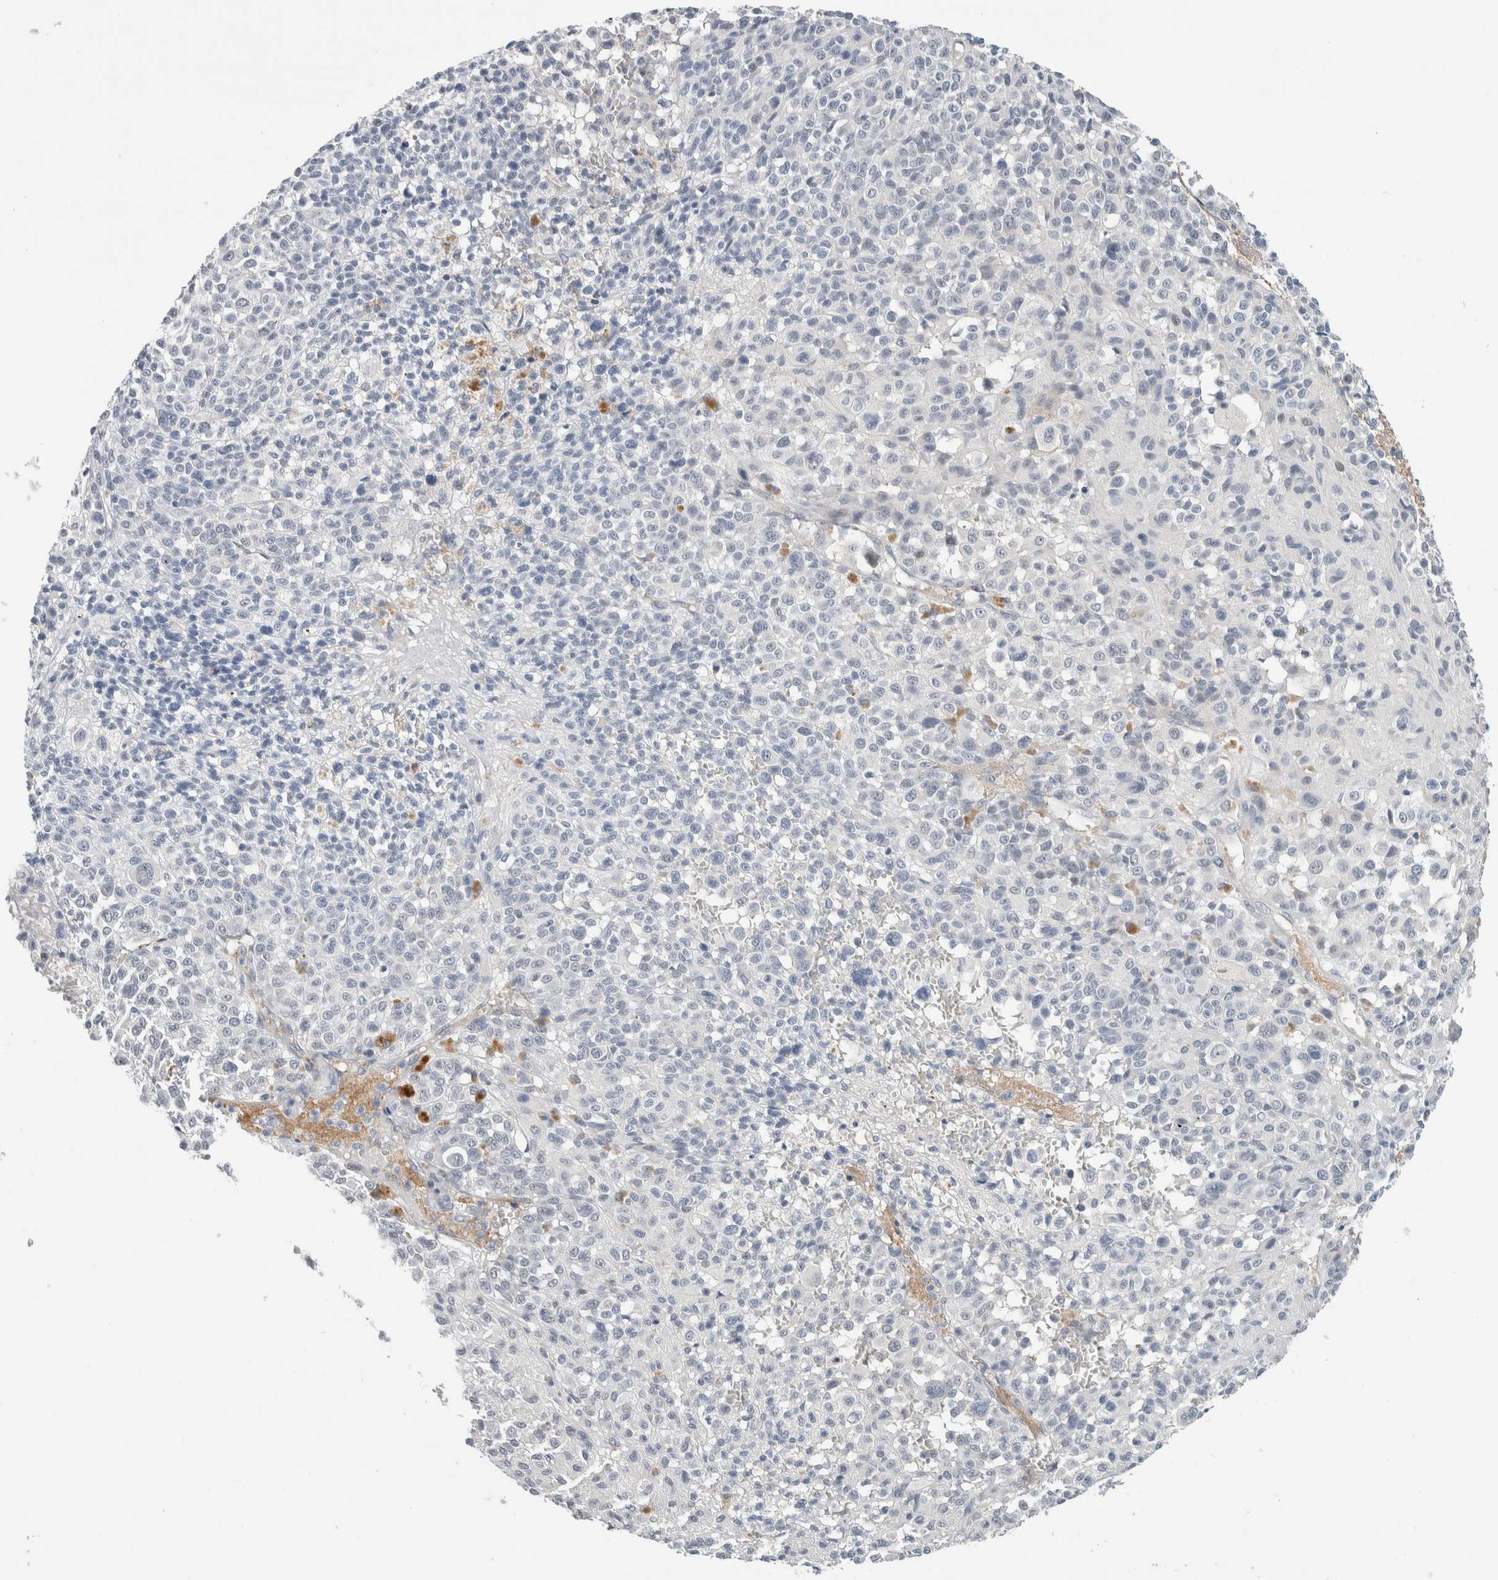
{"staining": {"intensity": "negative", "quantity": "none", "location": "none"}, "tissue": "melanoma", "cell_type": "Tumor cells", "image_type": "cancer", "snomed": [{"axis": "morphology", "description": "Malignant melanoma, Metastatic site"}, {"axis": "topography", "description": "Skin"}], "caption": "Immunohistochemical staining of malignant melanoma (metastatic site) demonstrates no significant staining in tumor cells.", "gene": "HCN3", "patient": {"sex": "female", "age": 74}}